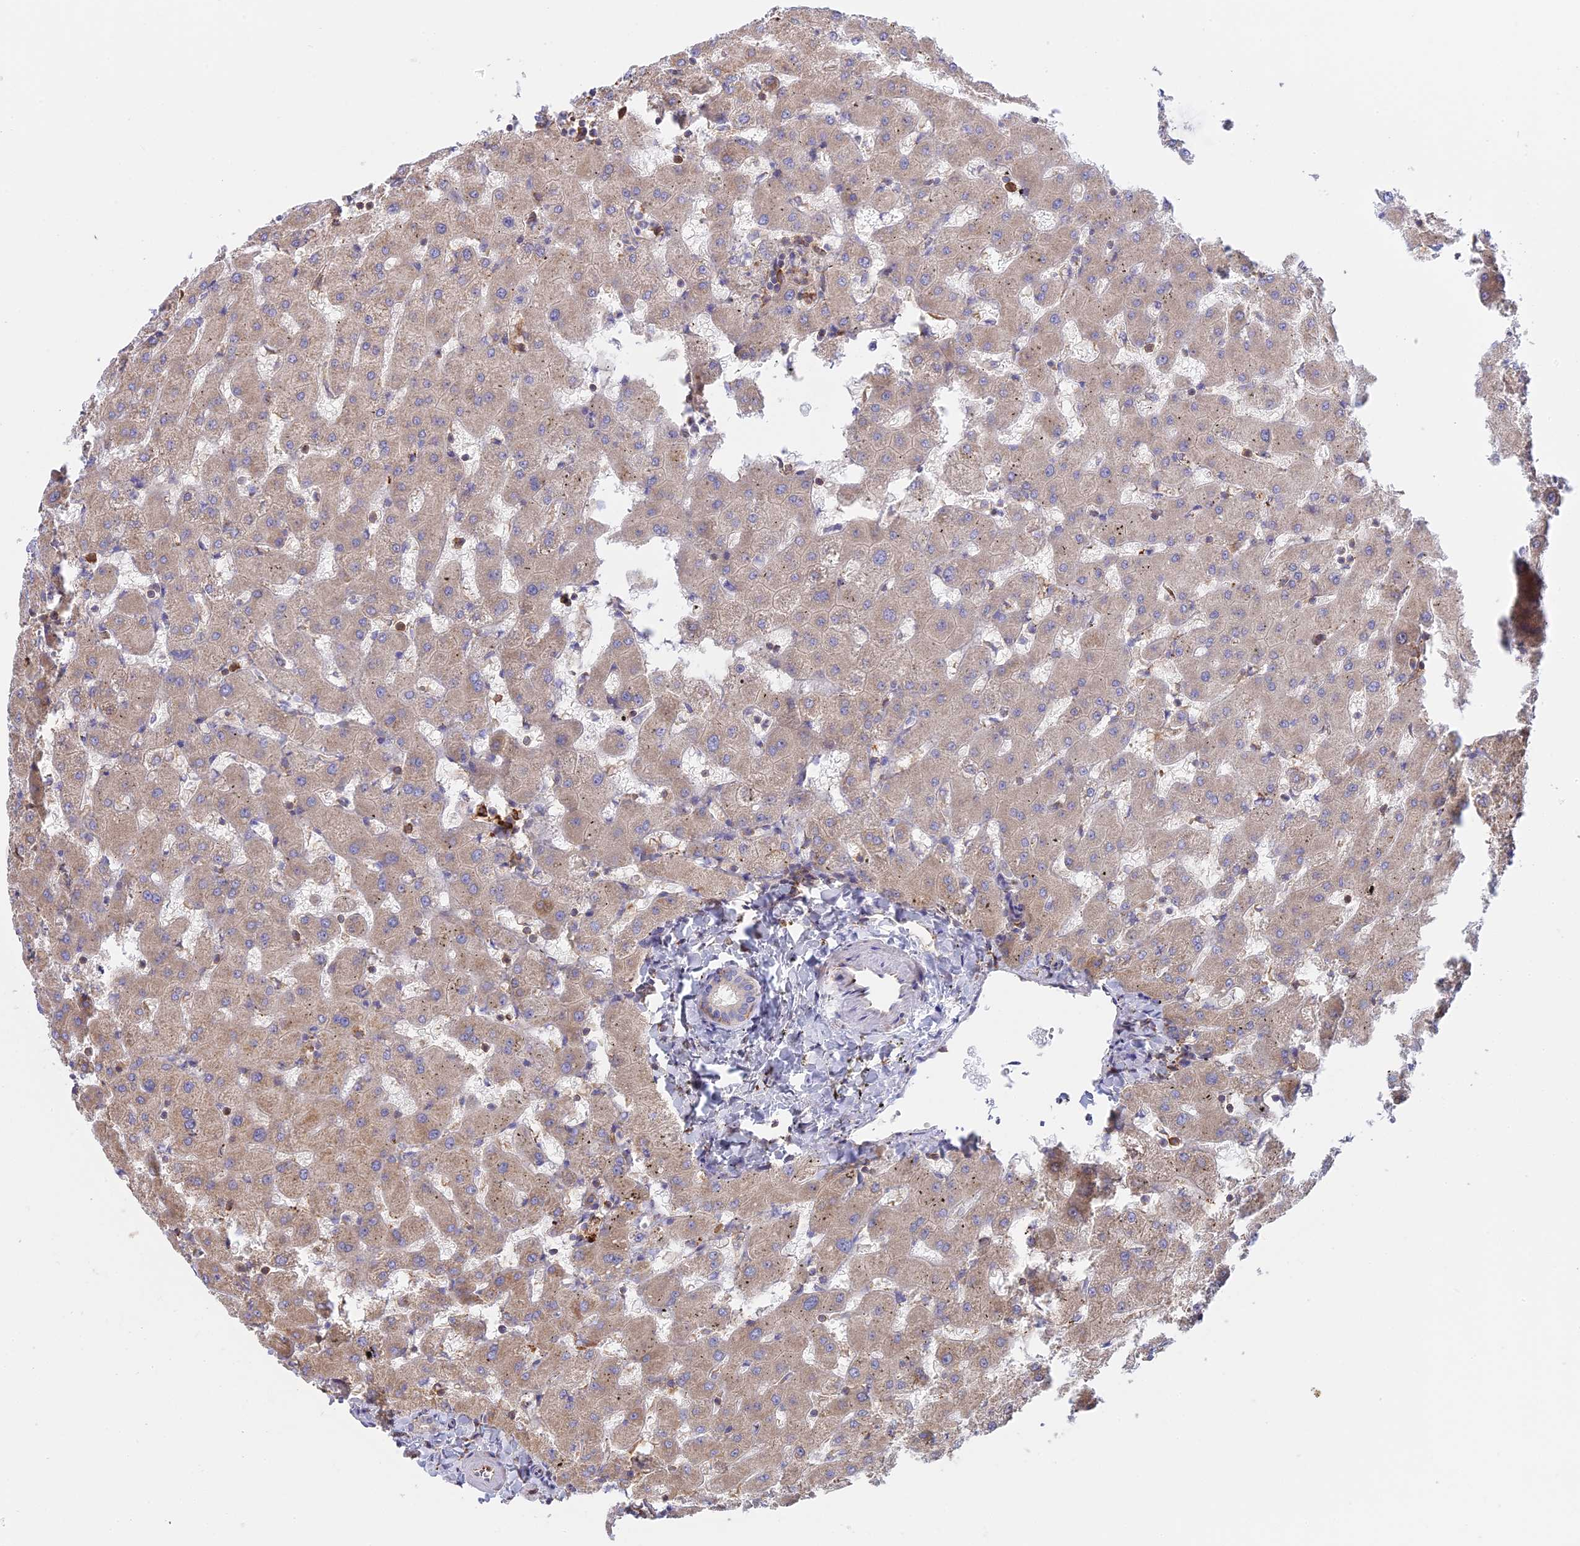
{"staining": {"intensity": "negative", "quantity": "none", "location": "none"}, "tissue": "liver", "cell_type": "Cholangiocytes", "image_type": "normal", "snomed": [{"axis": "morphology", "description": "Normal tissue, NOS"}, {"axis": "topography", "description": "Liver"}], "caption": "IHC of normal liver reveals no staining in cholangiocytes. Nuclei are stained in blue.", "gene": "GMIP", "patient": {"sex": "female", "age": 63}}